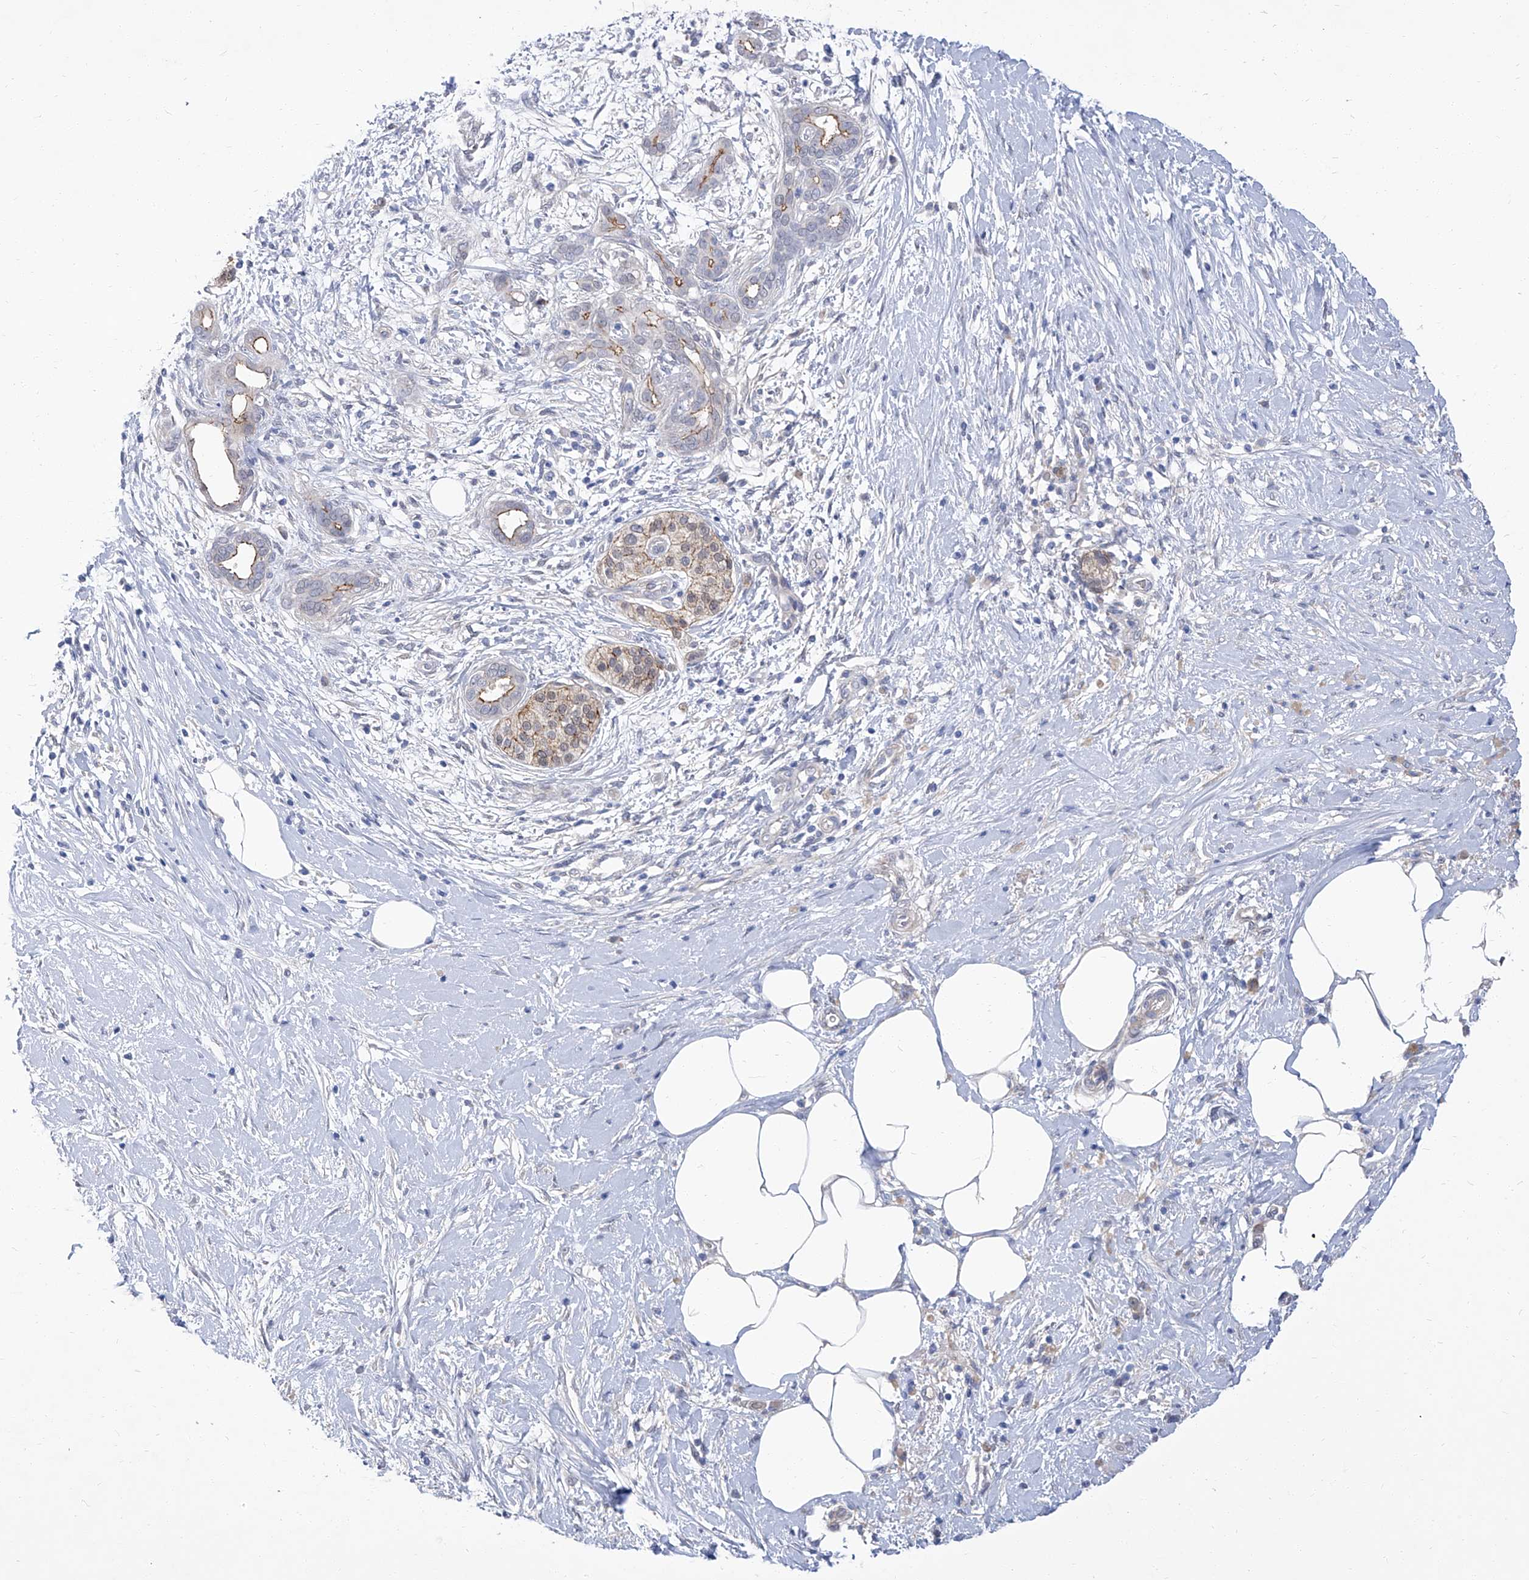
{"staining": {"intensity": "moderate", "quantity": "25%-75%", "location": "cytoplasmic/membranous"}, "tissue": "pancreatic cancer", "cell_type": "Tumor cells", "image_type": "cancer", "snomed": [{"axis": "morphology", "description": "Adenocarcinoma, NOS"}, {"axis": "topography", "description": "Pancreas"}], "caption": "Immunohistochemical staining of pancreatic adenocarcinoma displays medium levels of moderate cytoplasmic/membranous expression in approximately 25%-75% of tumor cells.", "gene": "PARD3", "patient": {"sex": "male", "age": 58}}